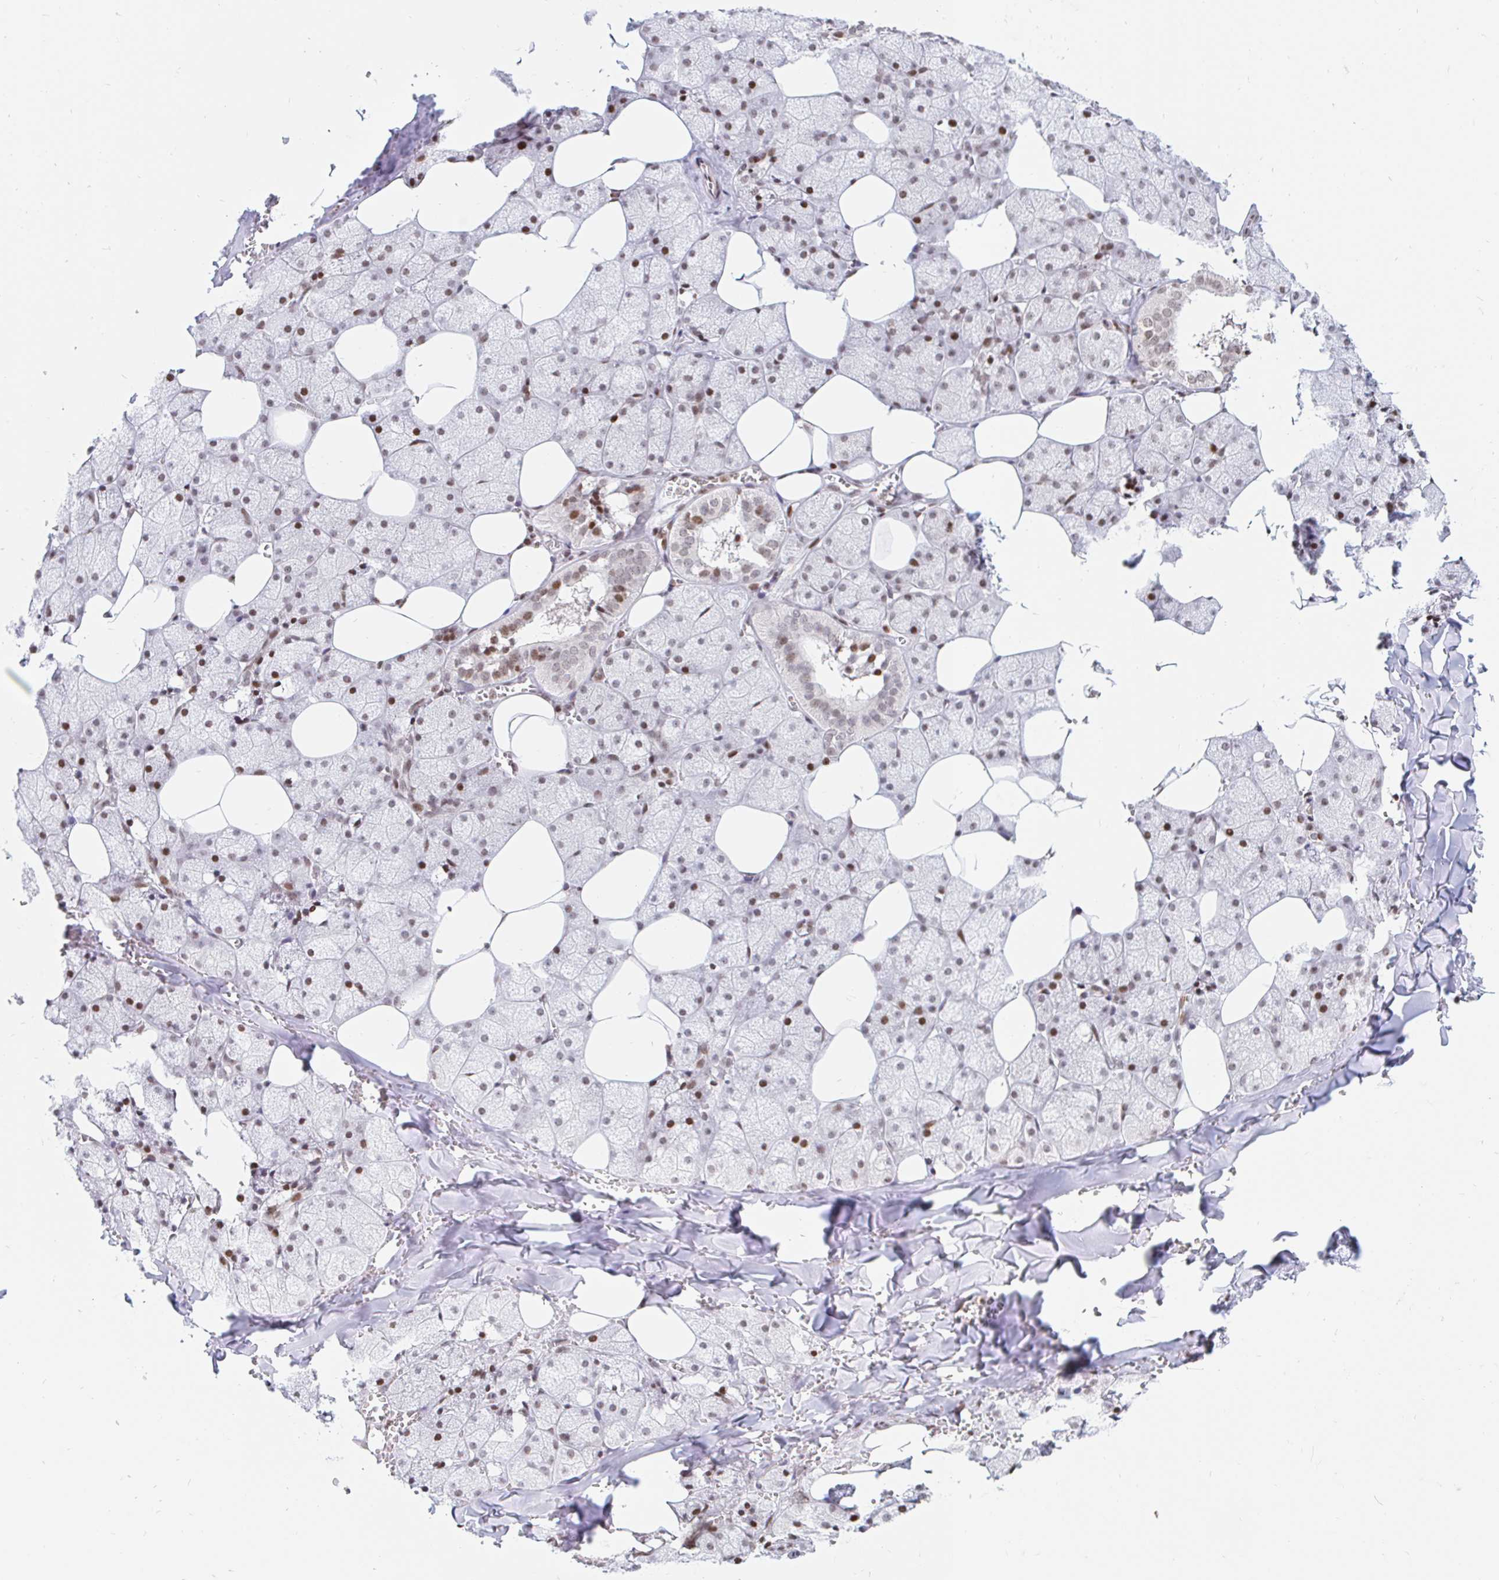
{"staining": {"intensity": "moderate", "quantity": "25%-75%", "location": "nuclear"}, "tissue": "salivary gland", "cell_type": "Glandular cells", "image_type": "normal", "snomed": [{"axis": "morphology", "description": "Normal tissue, NOS"}, {"axis": "topography", "description": "Salivary gland"}, {"axis": "topography", "description": "Peripheral nerve tissue"}], "caption": "IHC (DAB (3,3'-diaminobenzidine)) staining of normal salivary gland reveals moderate nuclear protein staining in approximately 25%-75% of glandular cells.", "gene": "HOXC10", "patient": {"sex": "male", "age": 38}}